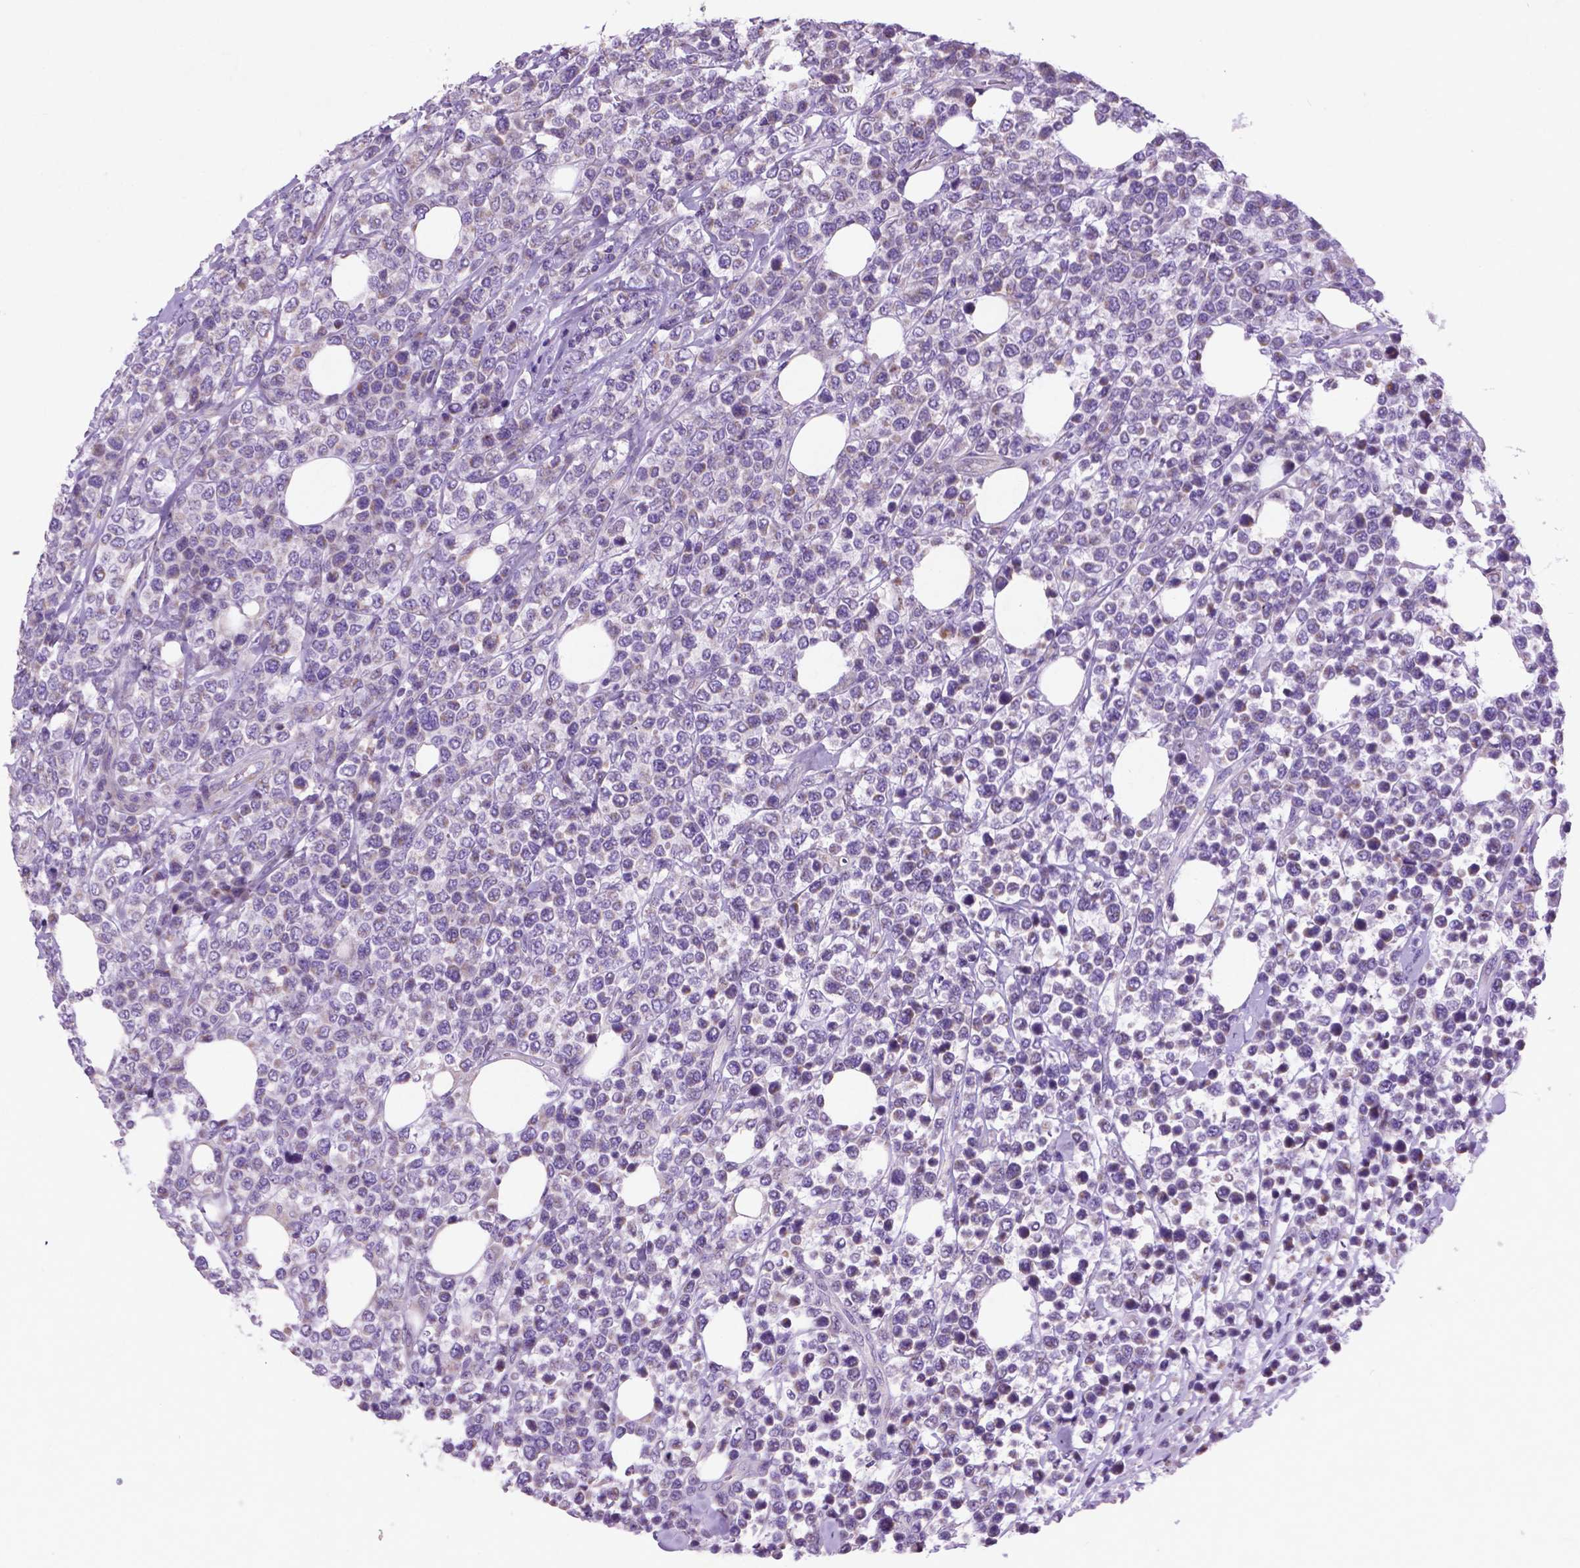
{"staining": {"intensity": "negative", "quantity": "none", "location": "none"}, "tissue": "lymphoma", "cell_type": "Tumor cells", "image_type": "cancer", "snomed": [{"axis": "morphology", "description": "Malignant lymphoma, non-Hodgkin's type, High grade"}, {"axis": "topography", "description": "Soft tissue"}], "caption": "Immunohistochemistry micrograph of human malignant lymphoma, non-Hodgkin's type (high-grade) stained for a protein (brown), which demonstrates no expression in tumor cells. (Stains: DAB IHC with hematoxylin counter stain, Microscopy: brightfield microscopy at high magnification).", "gene": "ATG4D", "patient": {"sex": "female", "age": 56}}